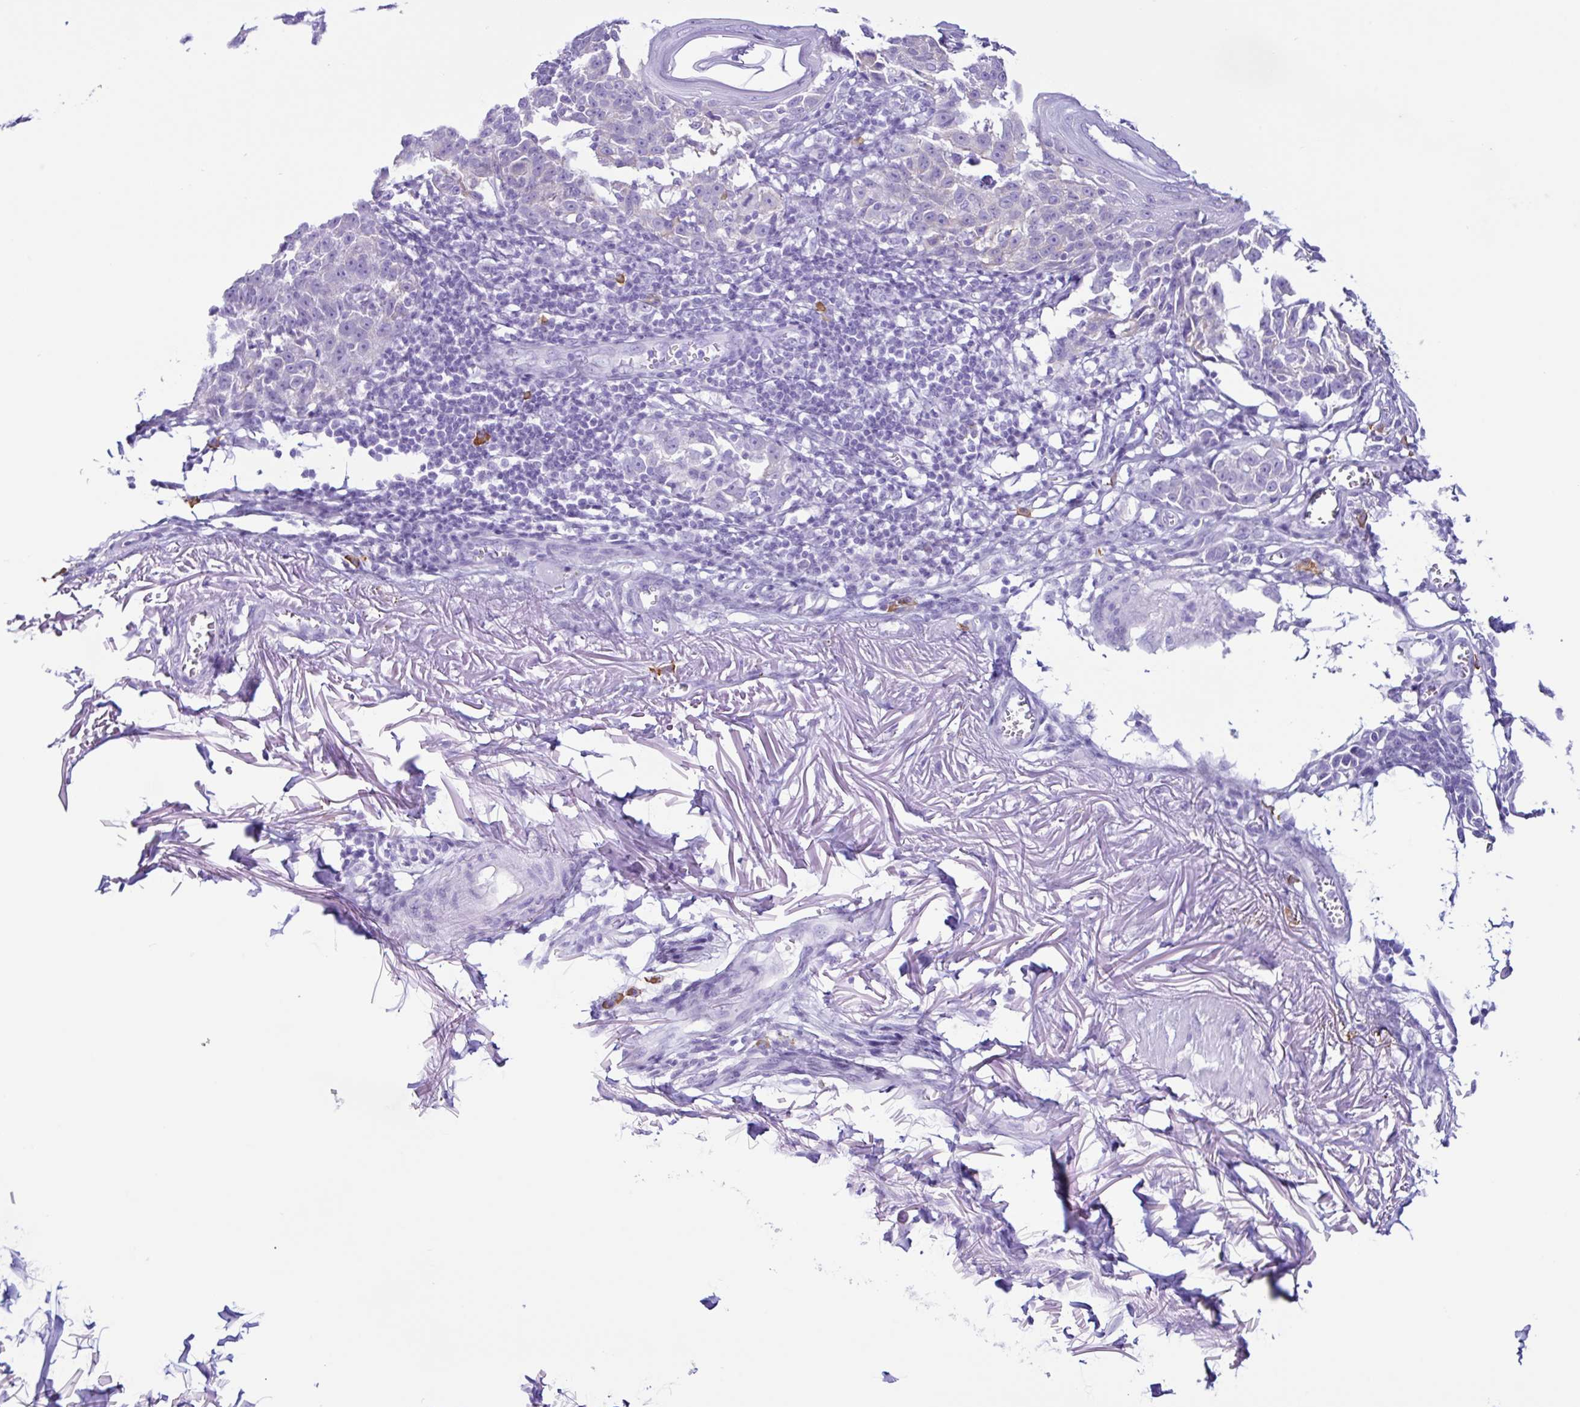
{"staining": {"intensity": "negative", "quantity": "none", "location": "none"}, "tissue": "melanoma", "cell_type": "Tumor cells", "image_type": "cancer", "snomed": [{"axis": "morphology", "description": "Malignant melanoma, NOS"}, {"axis": "topography", "description": "Skin"}], "caption": "The image shows no staining of tumor cells in melanoma. (DAB IHC, high magnification).", "gene": "PIGF", "patient": {"sex": "male", "age": 73}}